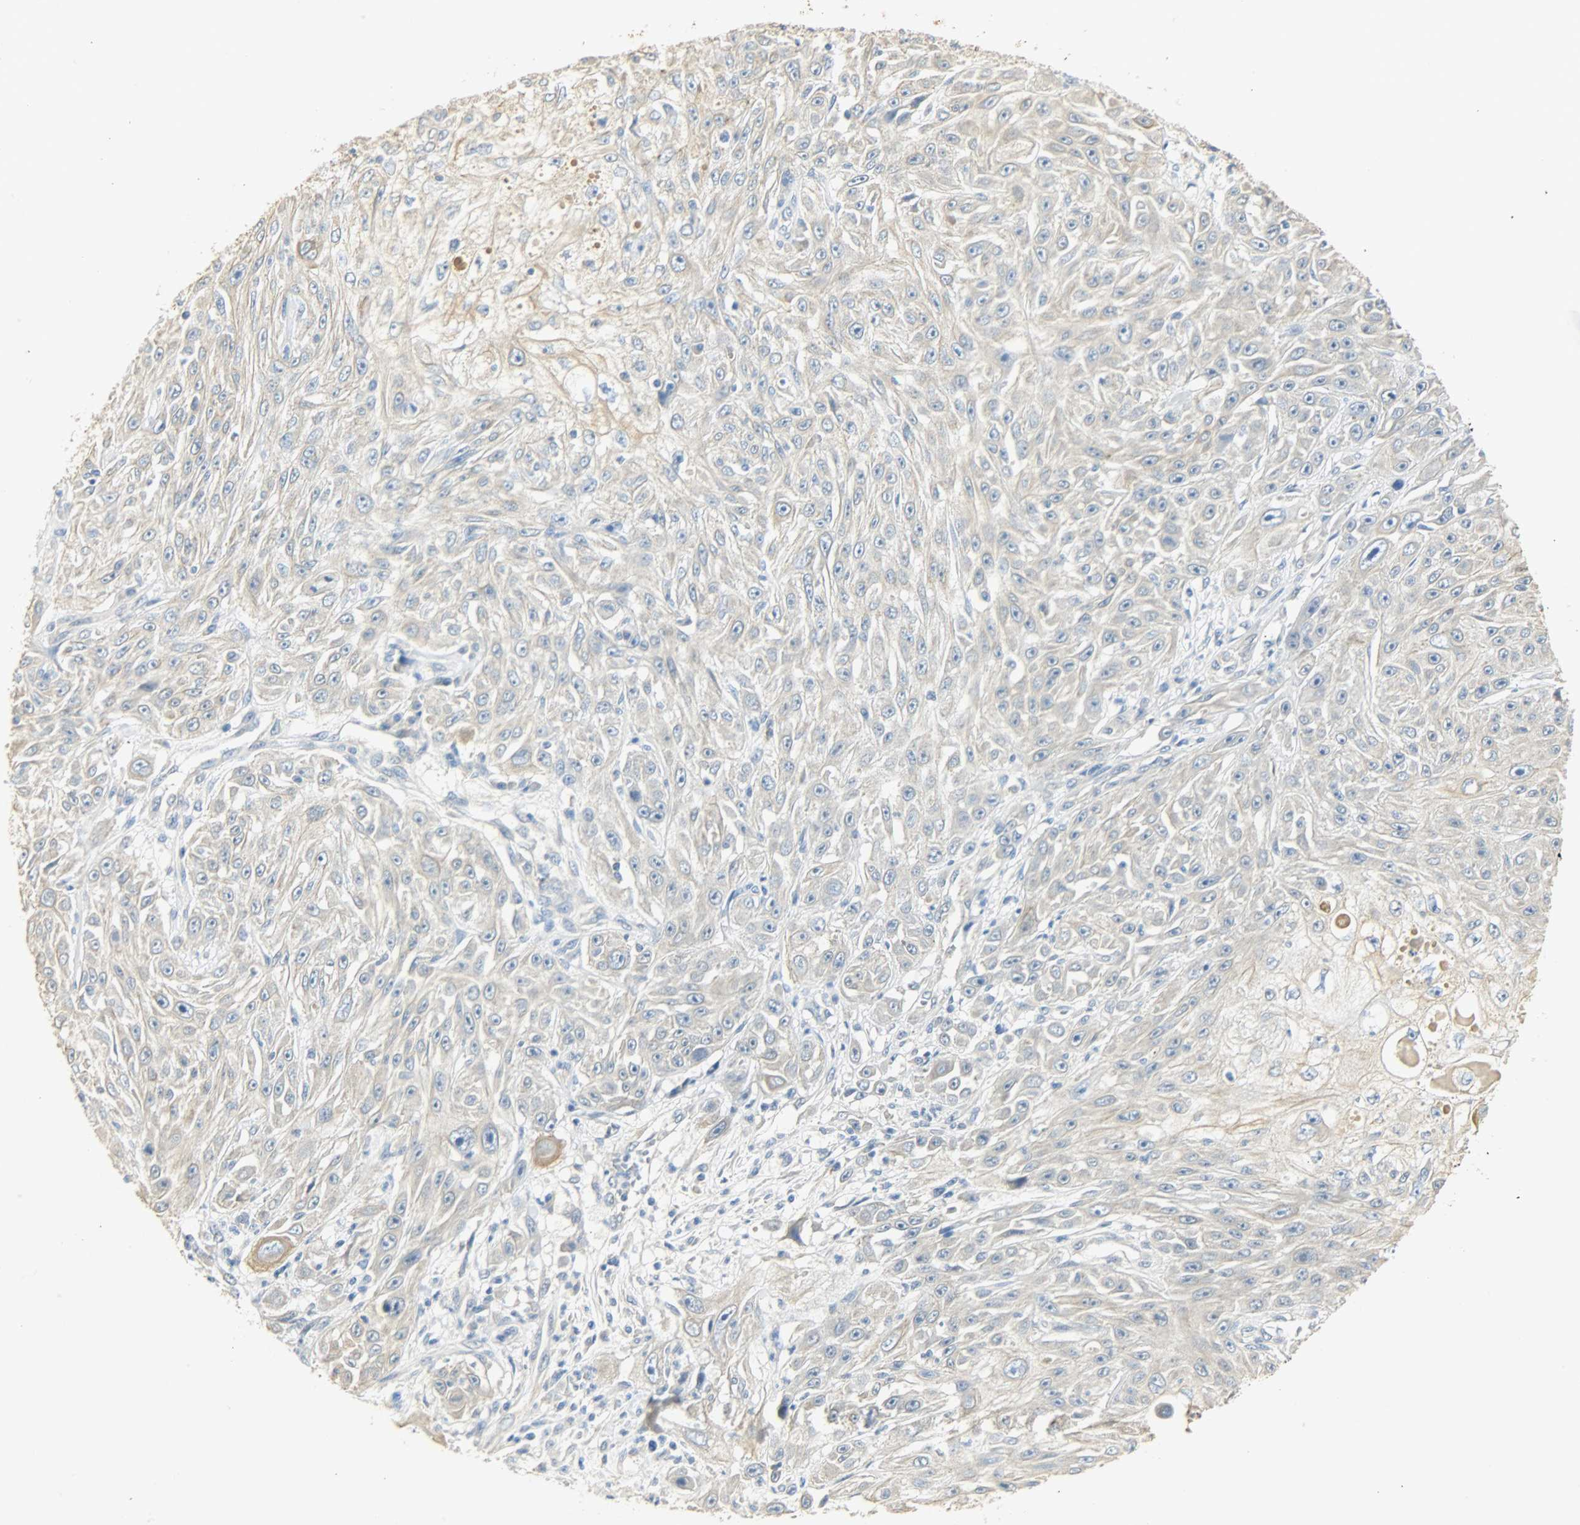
{"staining": {"intensity": "weak", "quantity": "25%-75%", "location": "cytoplasmic/membranous"}, "tissue": "skin cancer", "cell_type": "Tumor cells", "image_type": "cancer", "snomed": [{"axis": "morphology", "description": "Squamous cell carcinoma, NOS"}, {"axis": "topography", "description": "Skin"}], "caption": "Immunohistochemistry (IHC) photomicrograph of squamous cell carcinoma (skin) stained for a protein (brown), which displays low levels of weak cytoplasmic/membranous positivity in about 25%-75% of tumor cells.", "gene": "USP13", "patient": {"sex": "male", "age": 75}}